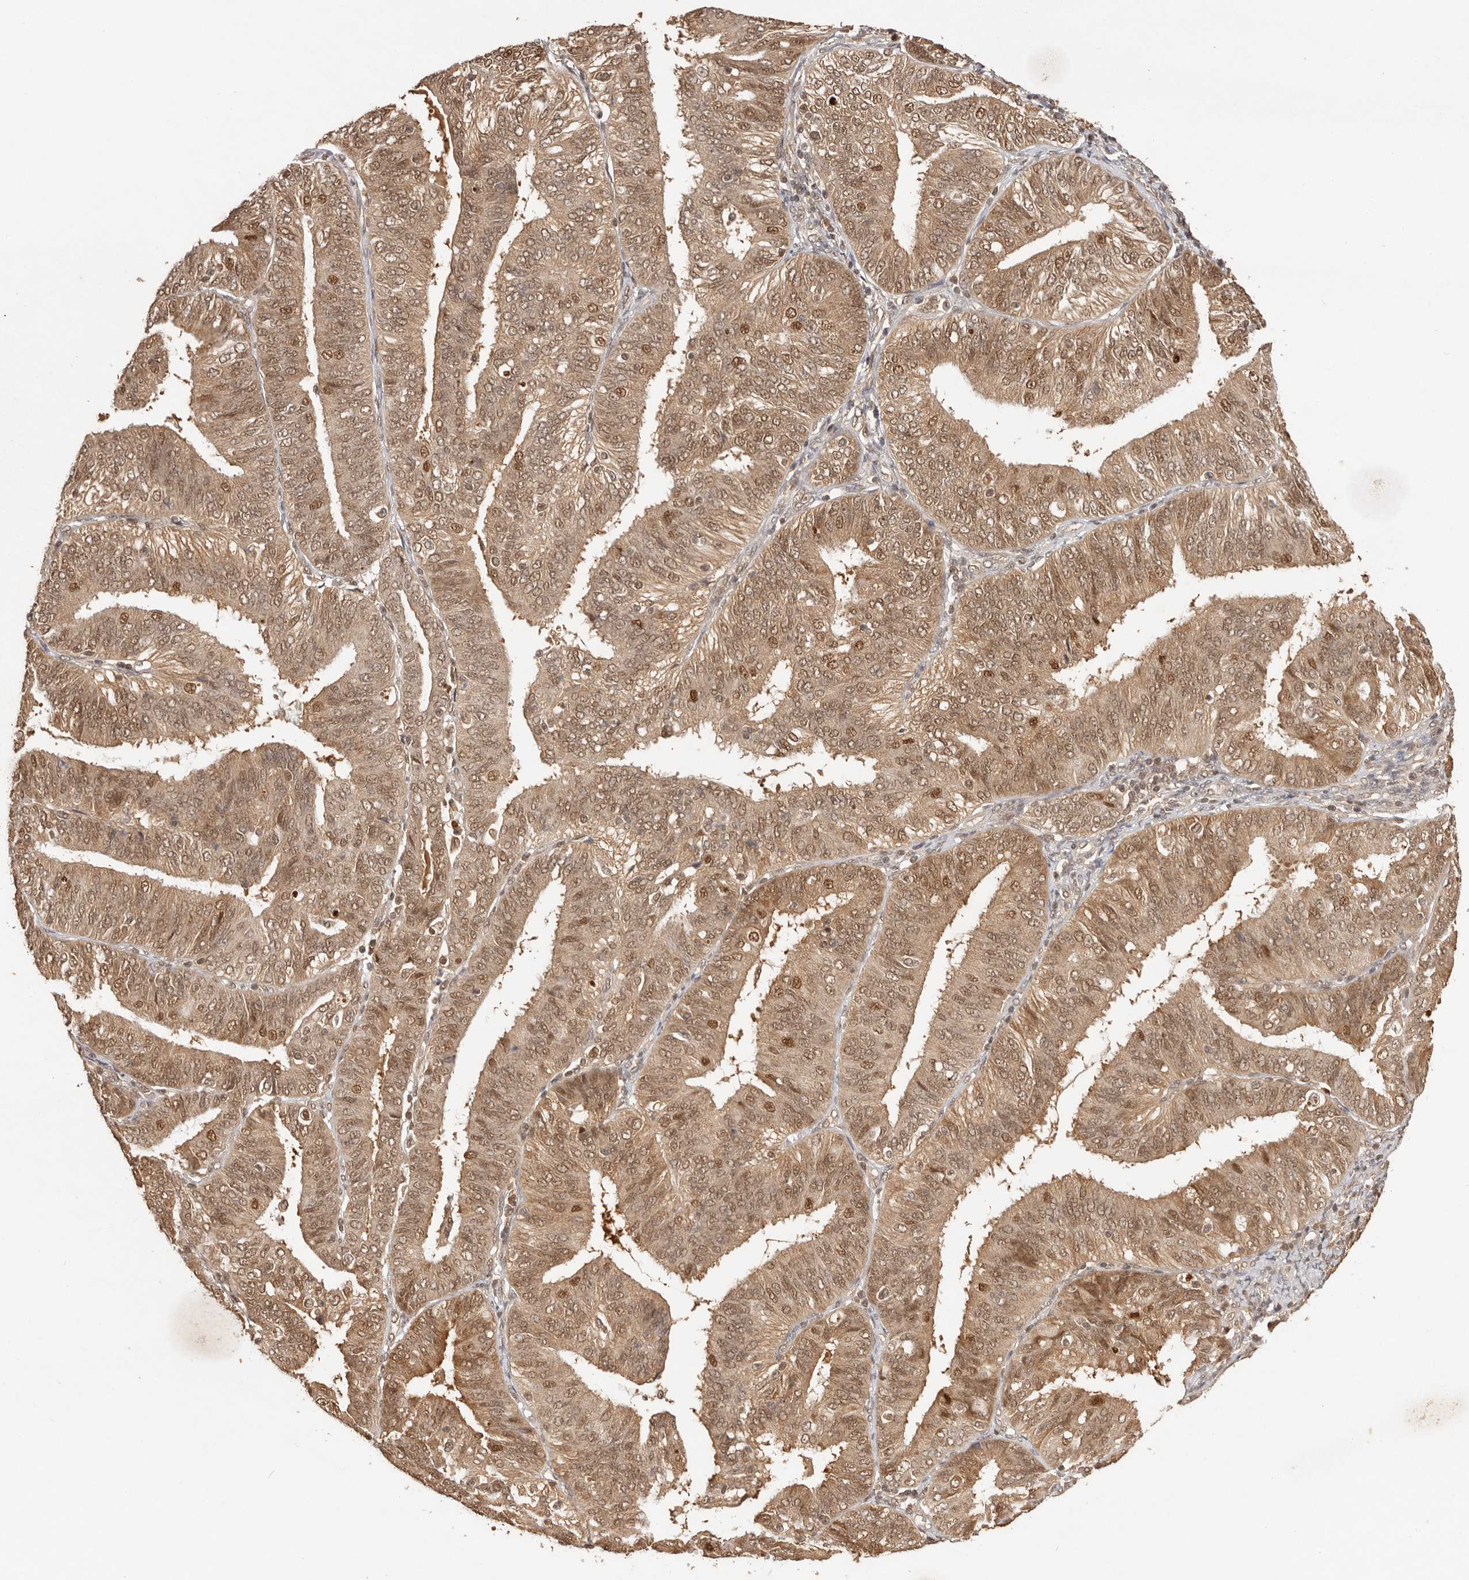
{"staining": {"intensity": "moderate", "quantity": ">75%", "location": "cytoplasmic/membranous,nuclear"}, "tissue": "endometrial cancer", "cell_type": "Tumor cells", "image_type": "cancer", "snomed": [{"axis": "morphology", "description": "Adenocarcinoma, NOS"}, {"axis": "topography", "description": "Endometrium"}], "caption": "IHC staining of endometrial cancer (adenocarcinoma), which reveals medium levels of moderate cytoplasmic/membranous and nuclear positivity in about >75% of tumor cells indicating moderate cytoplasmic/membranous and nuclear protein staining. The staining was performed using DAB (brown) for protein detection and nuclei were counterstained in hematoxylin (blue).", "gene": "PSMA5", "patient": {"sex": "female", "age": 58}}